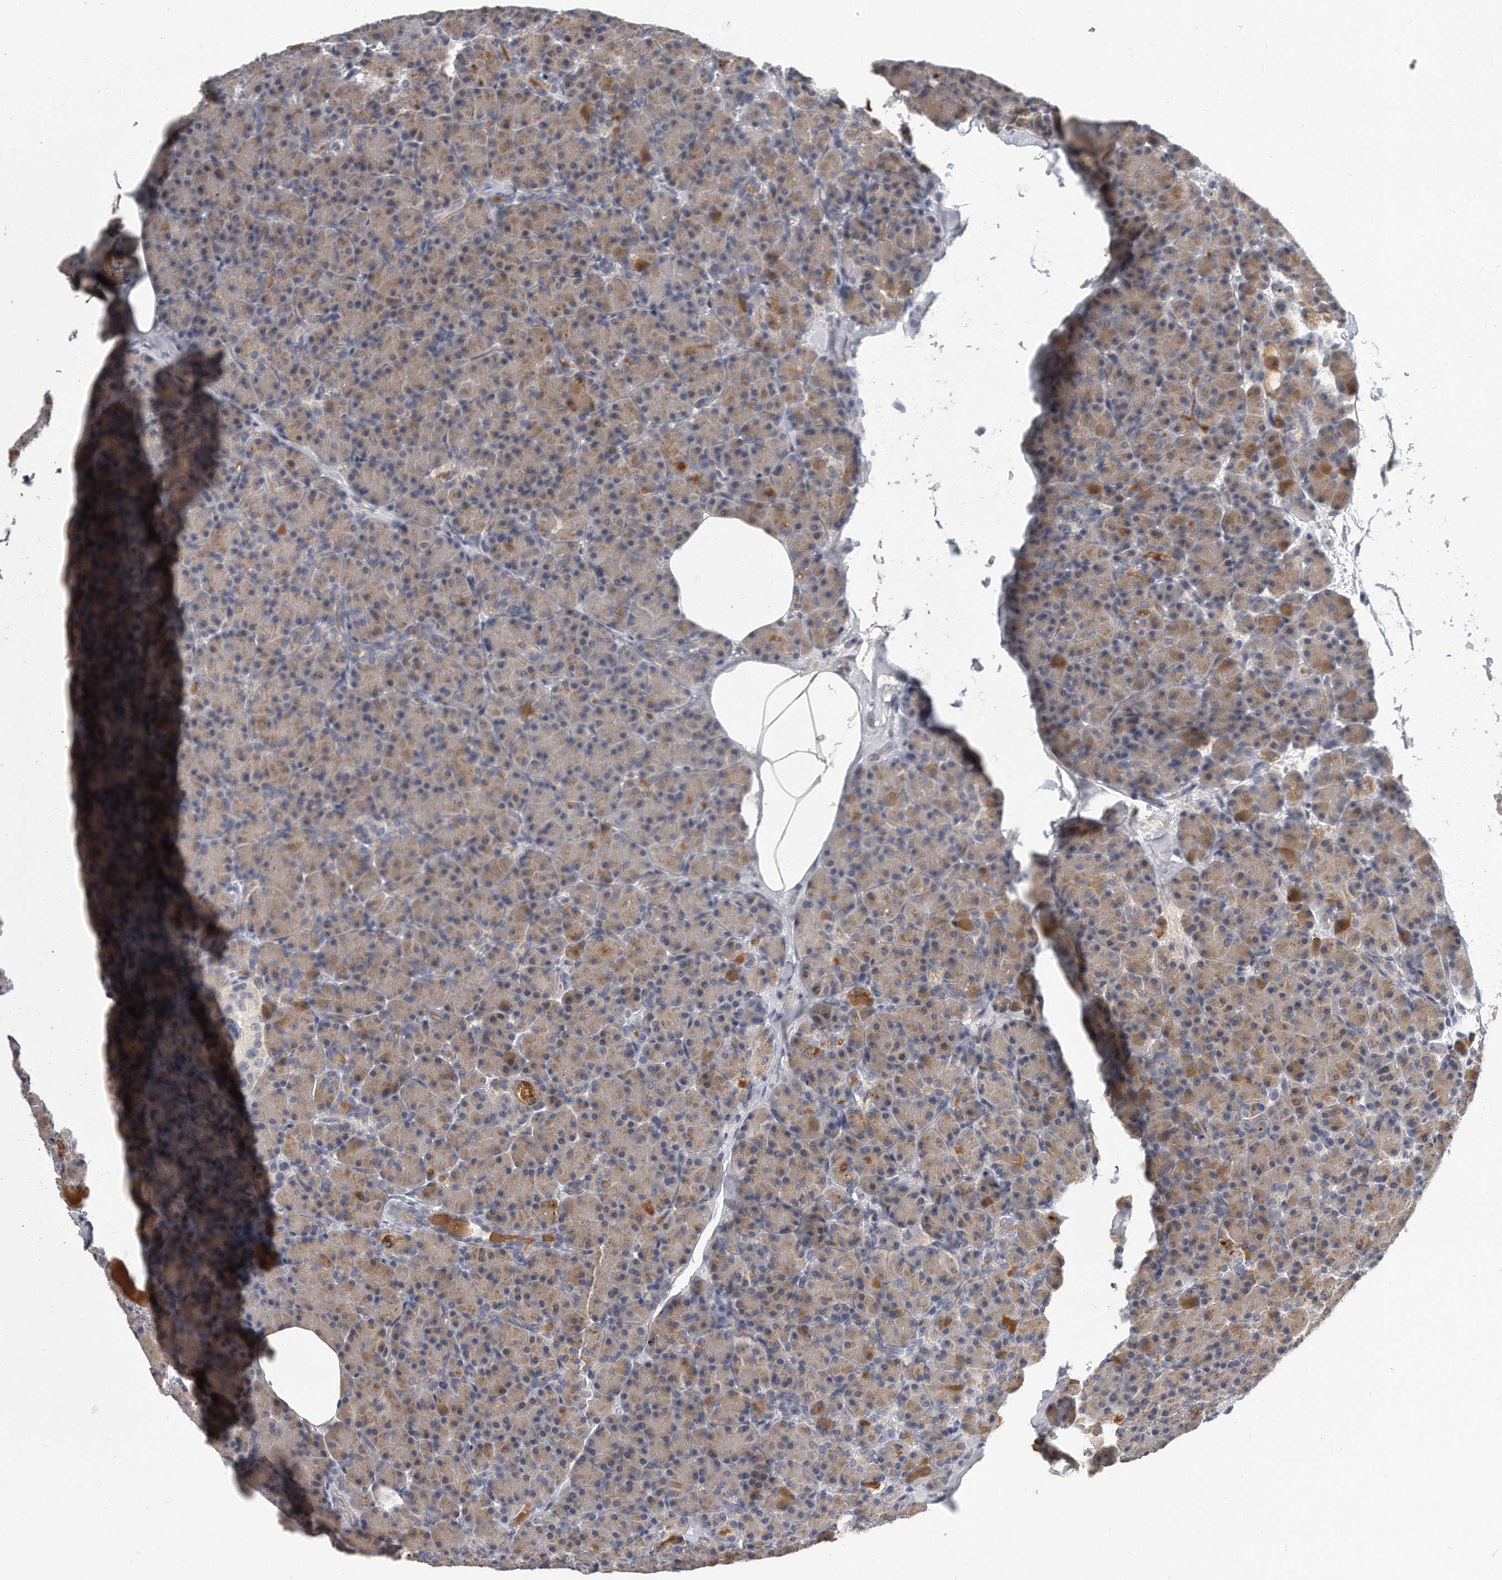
{"staining": {"intensity": "moderate", "quantity": "25%-75%", "location": "cytoplasmic/membranous"}, "tissue": "pancreas", "cell_type": "Exocrine glandular cells", "image_type": "normal", "snomed": [{"axis": "morphology", "description": "Normal tissue, NOS"}, {"axis": "topography", "description": "Pancreas"}], "caption": "Immunohistochemistry (IHC) photomicrograph of normal pancreas: human pancreas stained using immunohistochemistry reveals medium levels of moderate protein expression localized specifically in the cytoplasmic/membranous of exocrine glandular cells, appearing as a cytoplasmic/membranous brown color.", "gene": "KLHL7", "patient": {"sex": "female", "age": 43}}